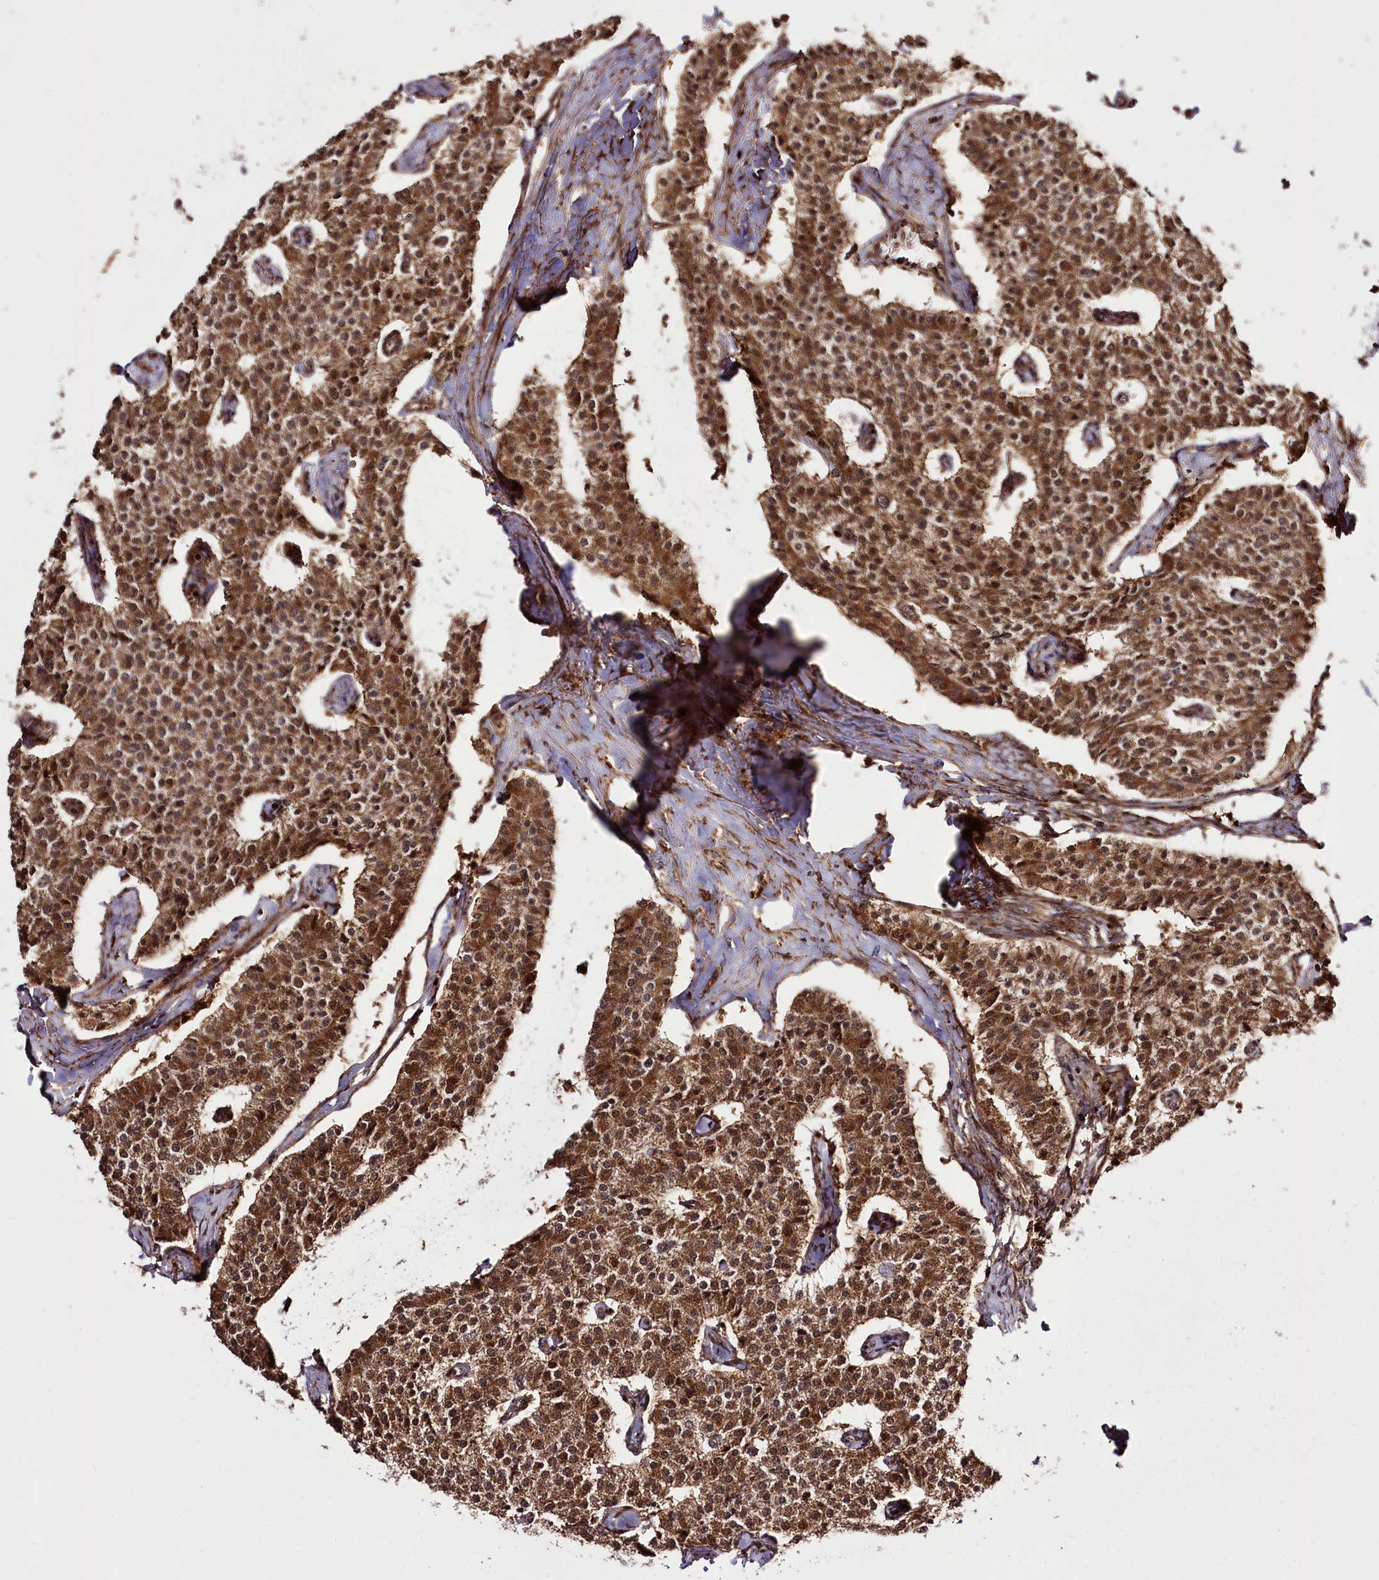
{"staining": {"intensity": "moderate", "quantity": ">75%", "location": "cytoplasmic/membranous"}, "tissue": "carcinoid", "cell_type": "Tumor cells", "image_type": "cancer", "snomed": [{"axis": "morphology", "description": "Carcinoid, malignant, NOS"}, {"axis": "topography", "description": "Colon"}], "caption": "A brown stain shows moderate cytoplasmic/membranous expression of a protein in carcinoid tumor cells.", "gene": "REXO2", "patient": {"sex": "female", "age": 52}}